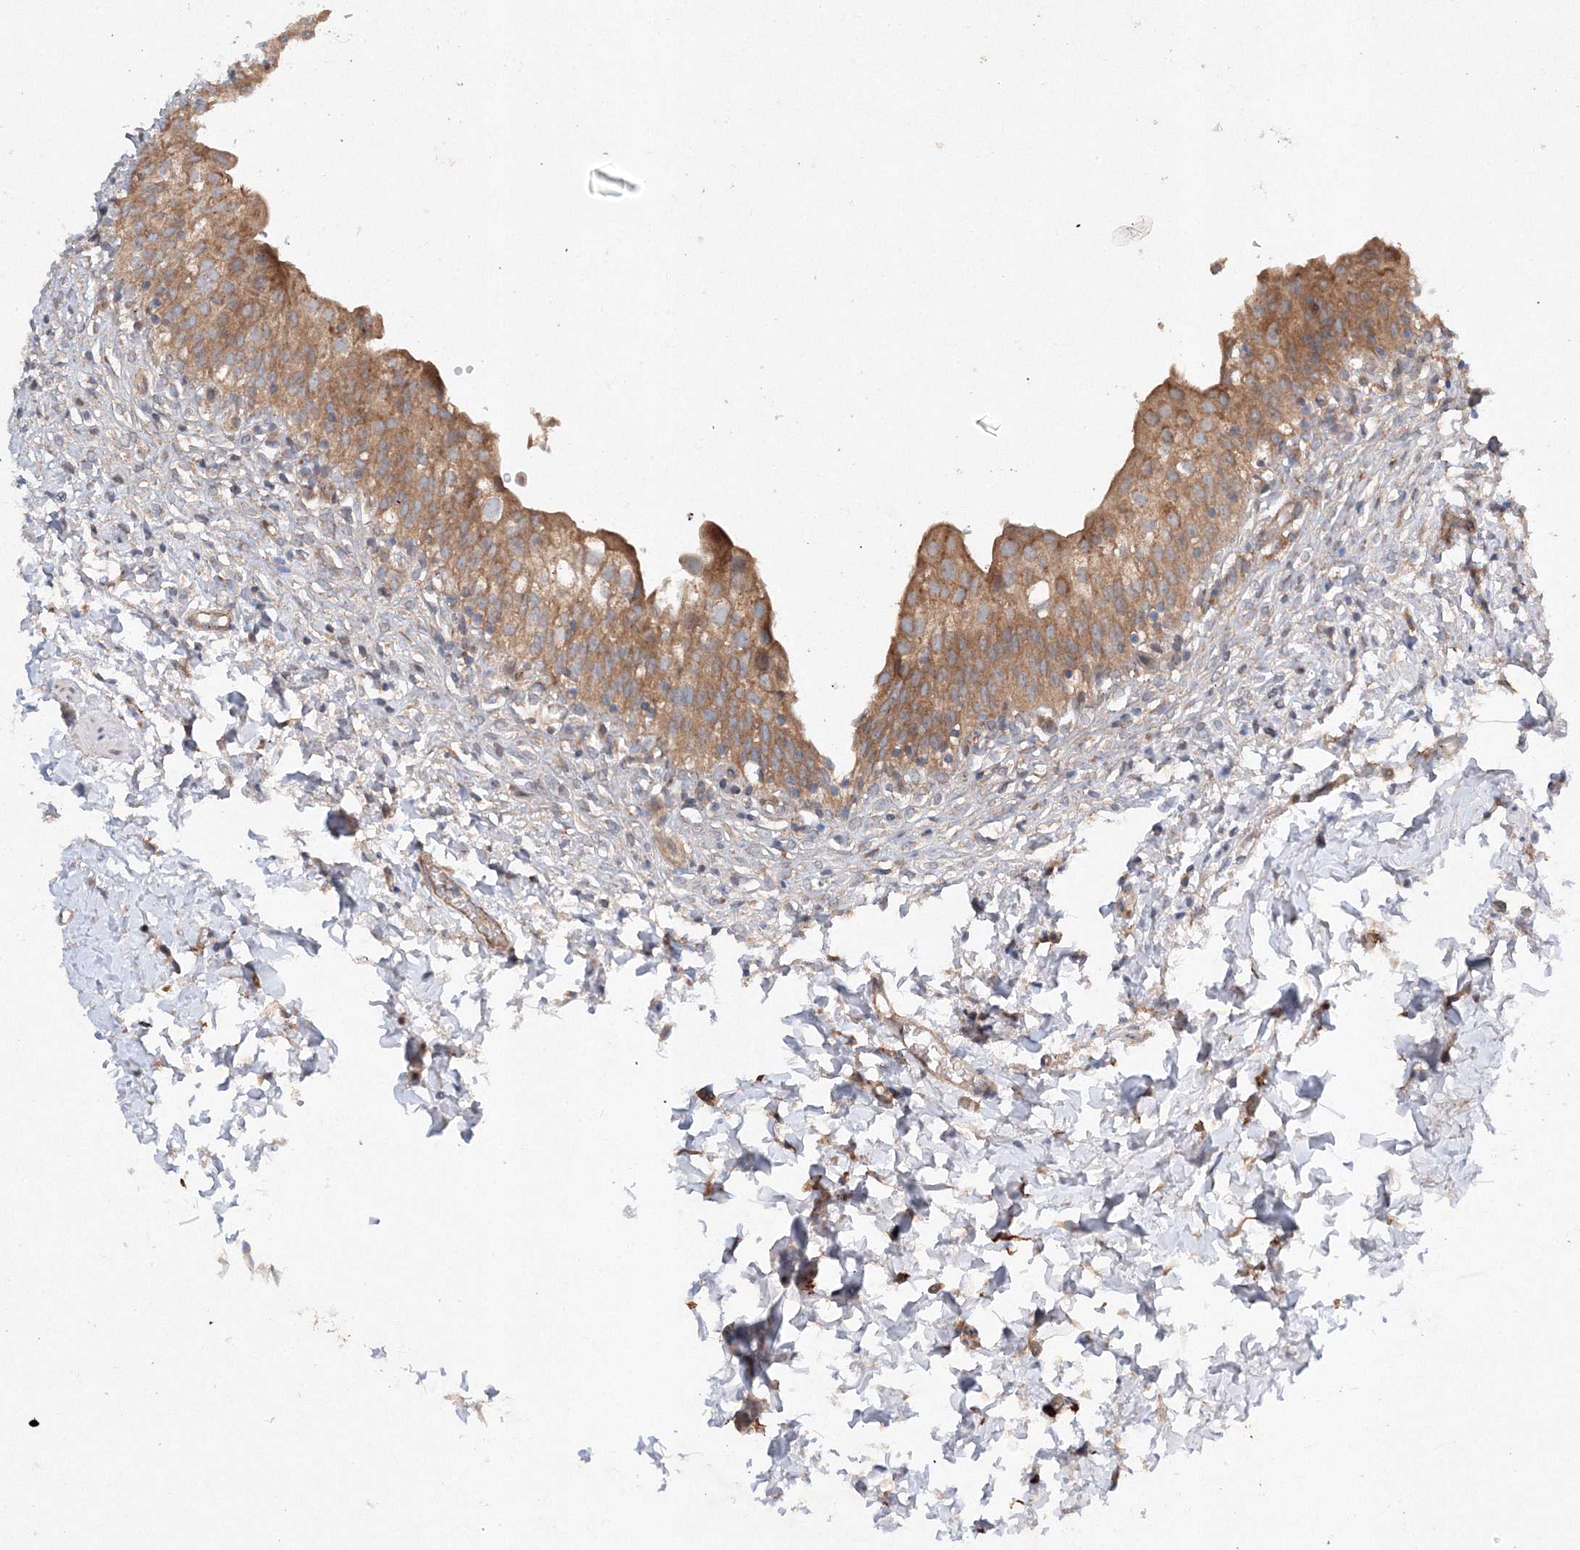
{"staining": {"intensity": "moderate", "quantity": ">75%", "location": "cytoplasmic/membranous"}, "tissue": "urinary bladder", "cell_type": "Urothelial cells", "image_type": "normal", "snomed": [{"axis": "morphology", "description": "Normal tissue, NOS"}, {"axis": "topography", "description": "Urinary bladder"}], "caption": "High-power microscopy captured an immunohistochemistry image of normal urinary bladder, revealing moderate cytoplasmic/membranous expression in about >75% of urothelial cells.", "gene": "SLC36A1", "patient": {"sex": "male", "age": 55}}